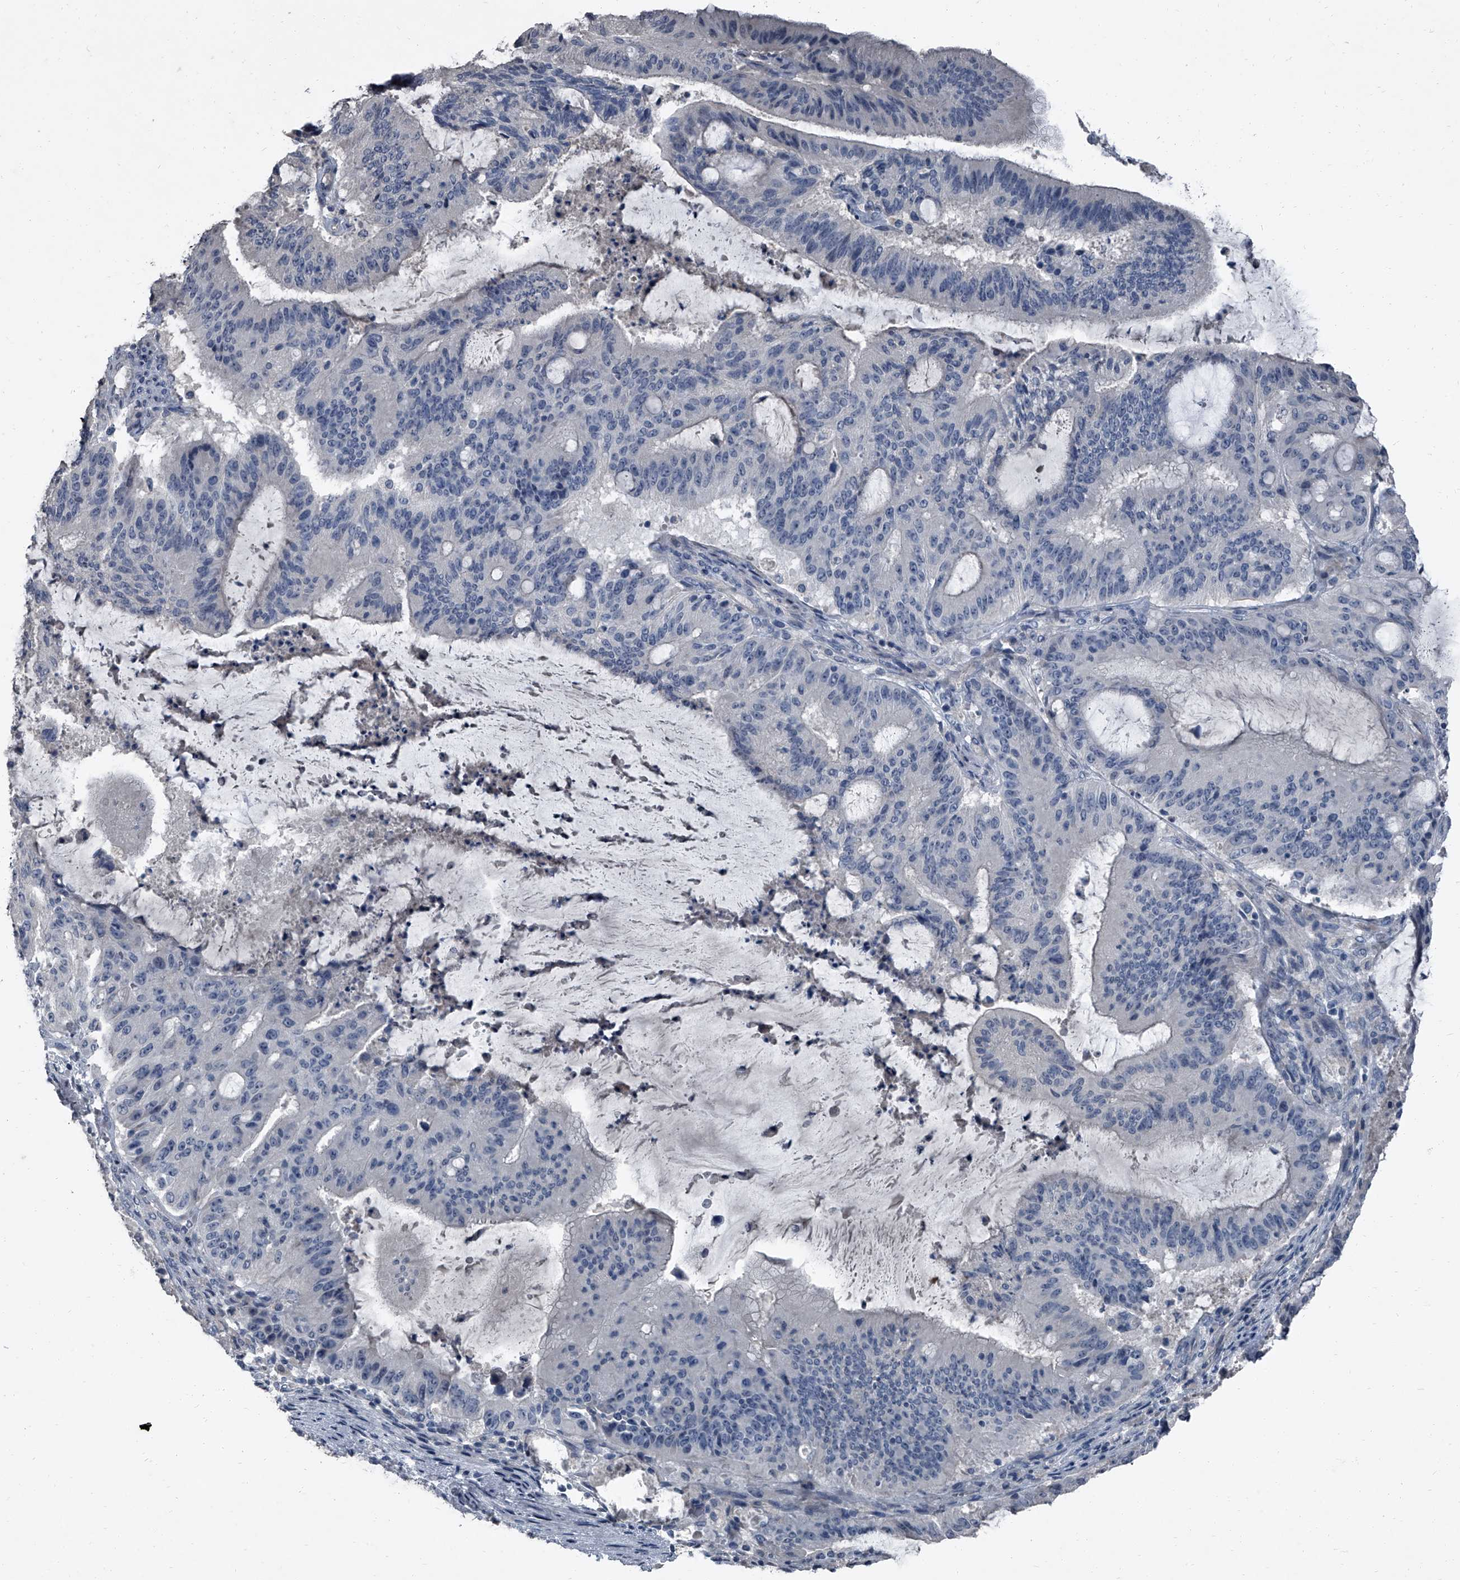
{"staining": {"intensity": "negative", "quantity": "none", "location": "none"}, "tissue": "liver cancer", "cell_type": "Tumor cells", "image_type": "cancer", "snomed": [{"axis": "morphology", "description": "Normal tissue, NOS"}, {"axis": "morphology", "description": "Cholangiocarcinoma"}, {"axis": "topography", "description": "Liver"}, {"axis": "topography", "description": "Peripheral nerve tissue"}], "caption": "Histopathology image shows no protein positivity in tumor cells of liver cancer (cholangiocarcinoma) tissue.", "gene": "HEPHL1", "patient": {"sex": "female", "age": 73}}